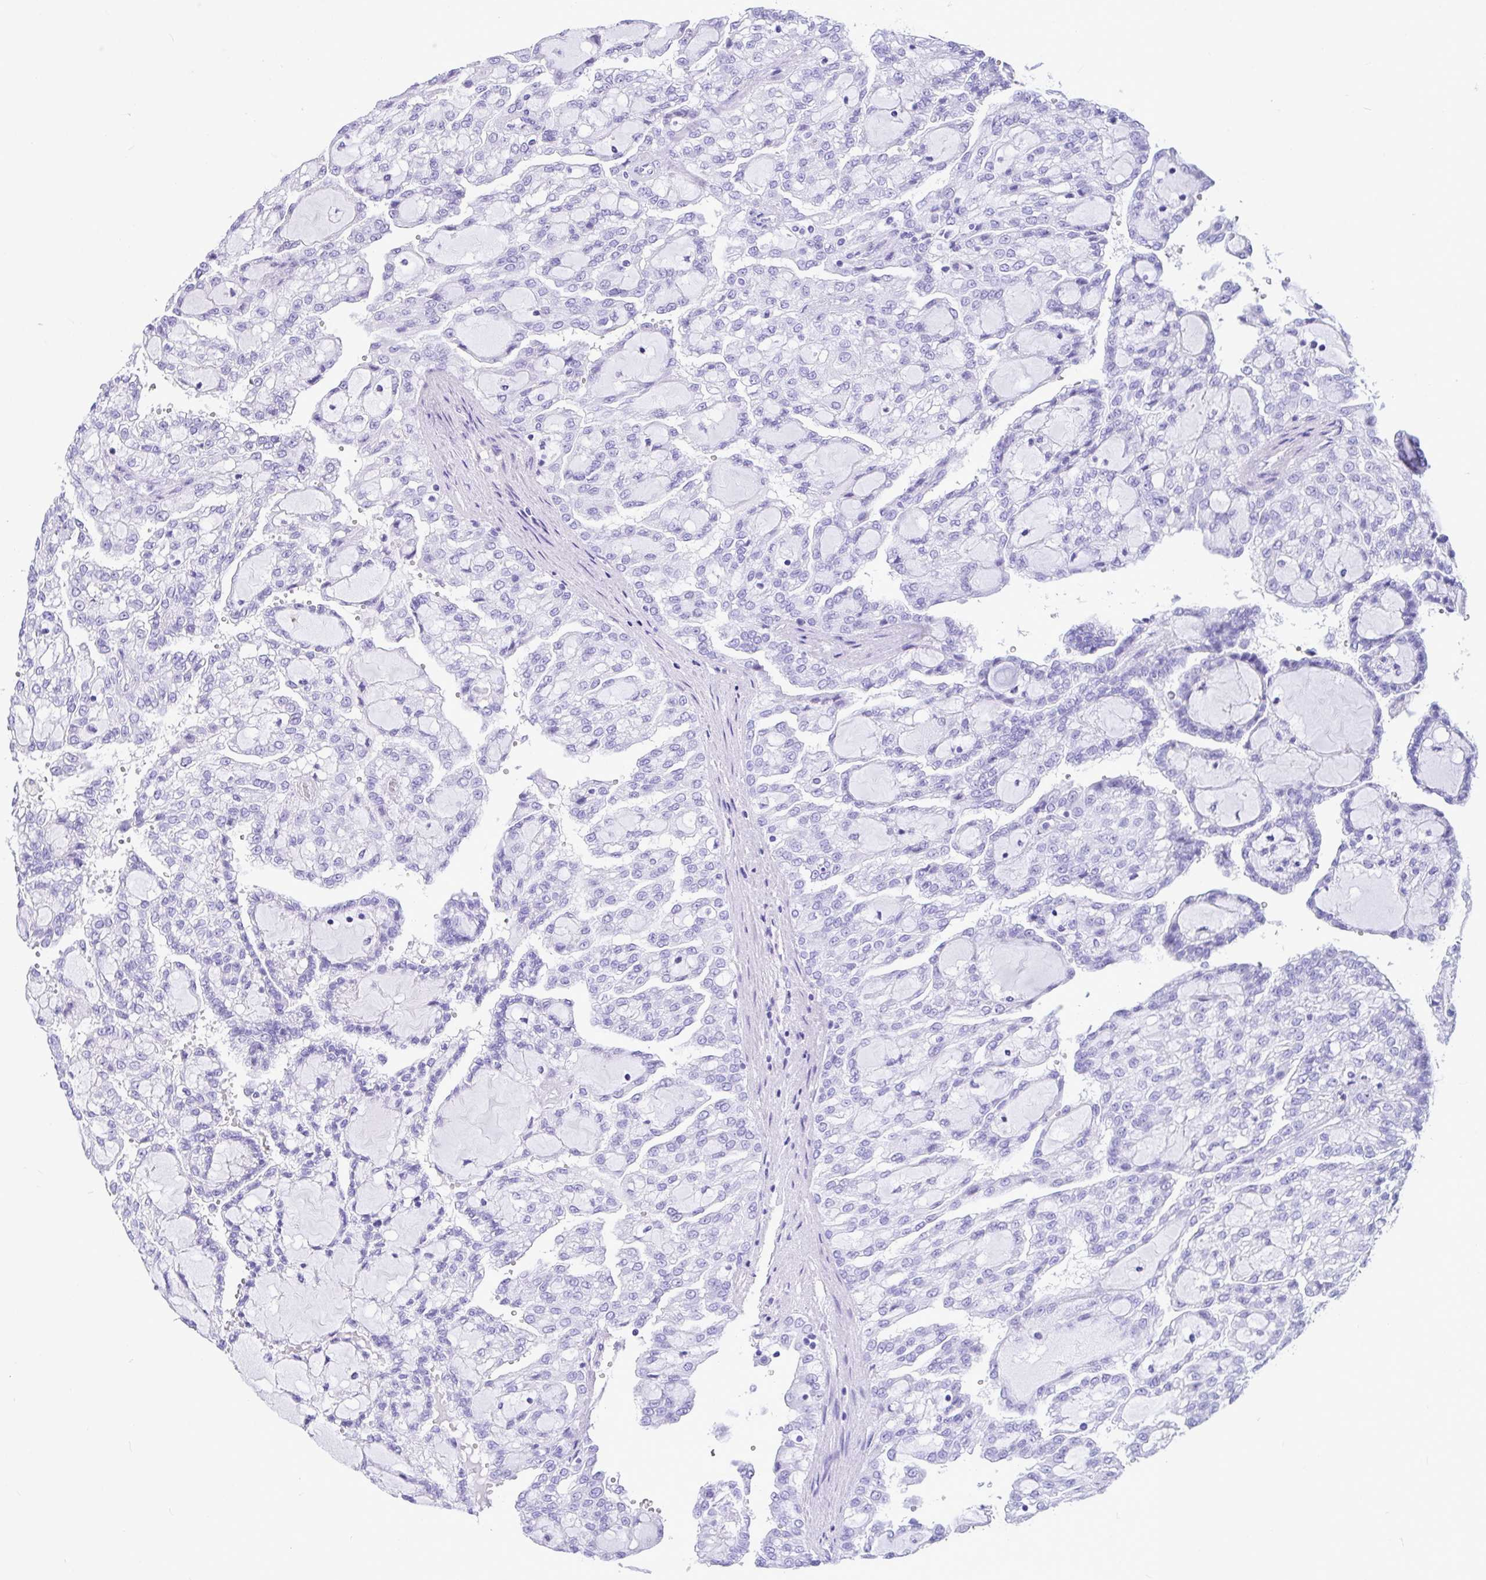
{"staining": {"intensity": "negative", "quantity": "none", "location": "none"}, "tissue": "renal cancer", "cell_type": "Tumor cells", "image_type": "cancer", "snomed": [{"axis": "morphology", "description": "Adenocarcinoma, NOS"}, {"axis": "topography", "description": "Kidney"}], "caption": "Tumor cells show no significant expression in renal cancer (adenocarcinoma).", "gene": "BEST4", "patient": {"sex": "male", "age": 63}}